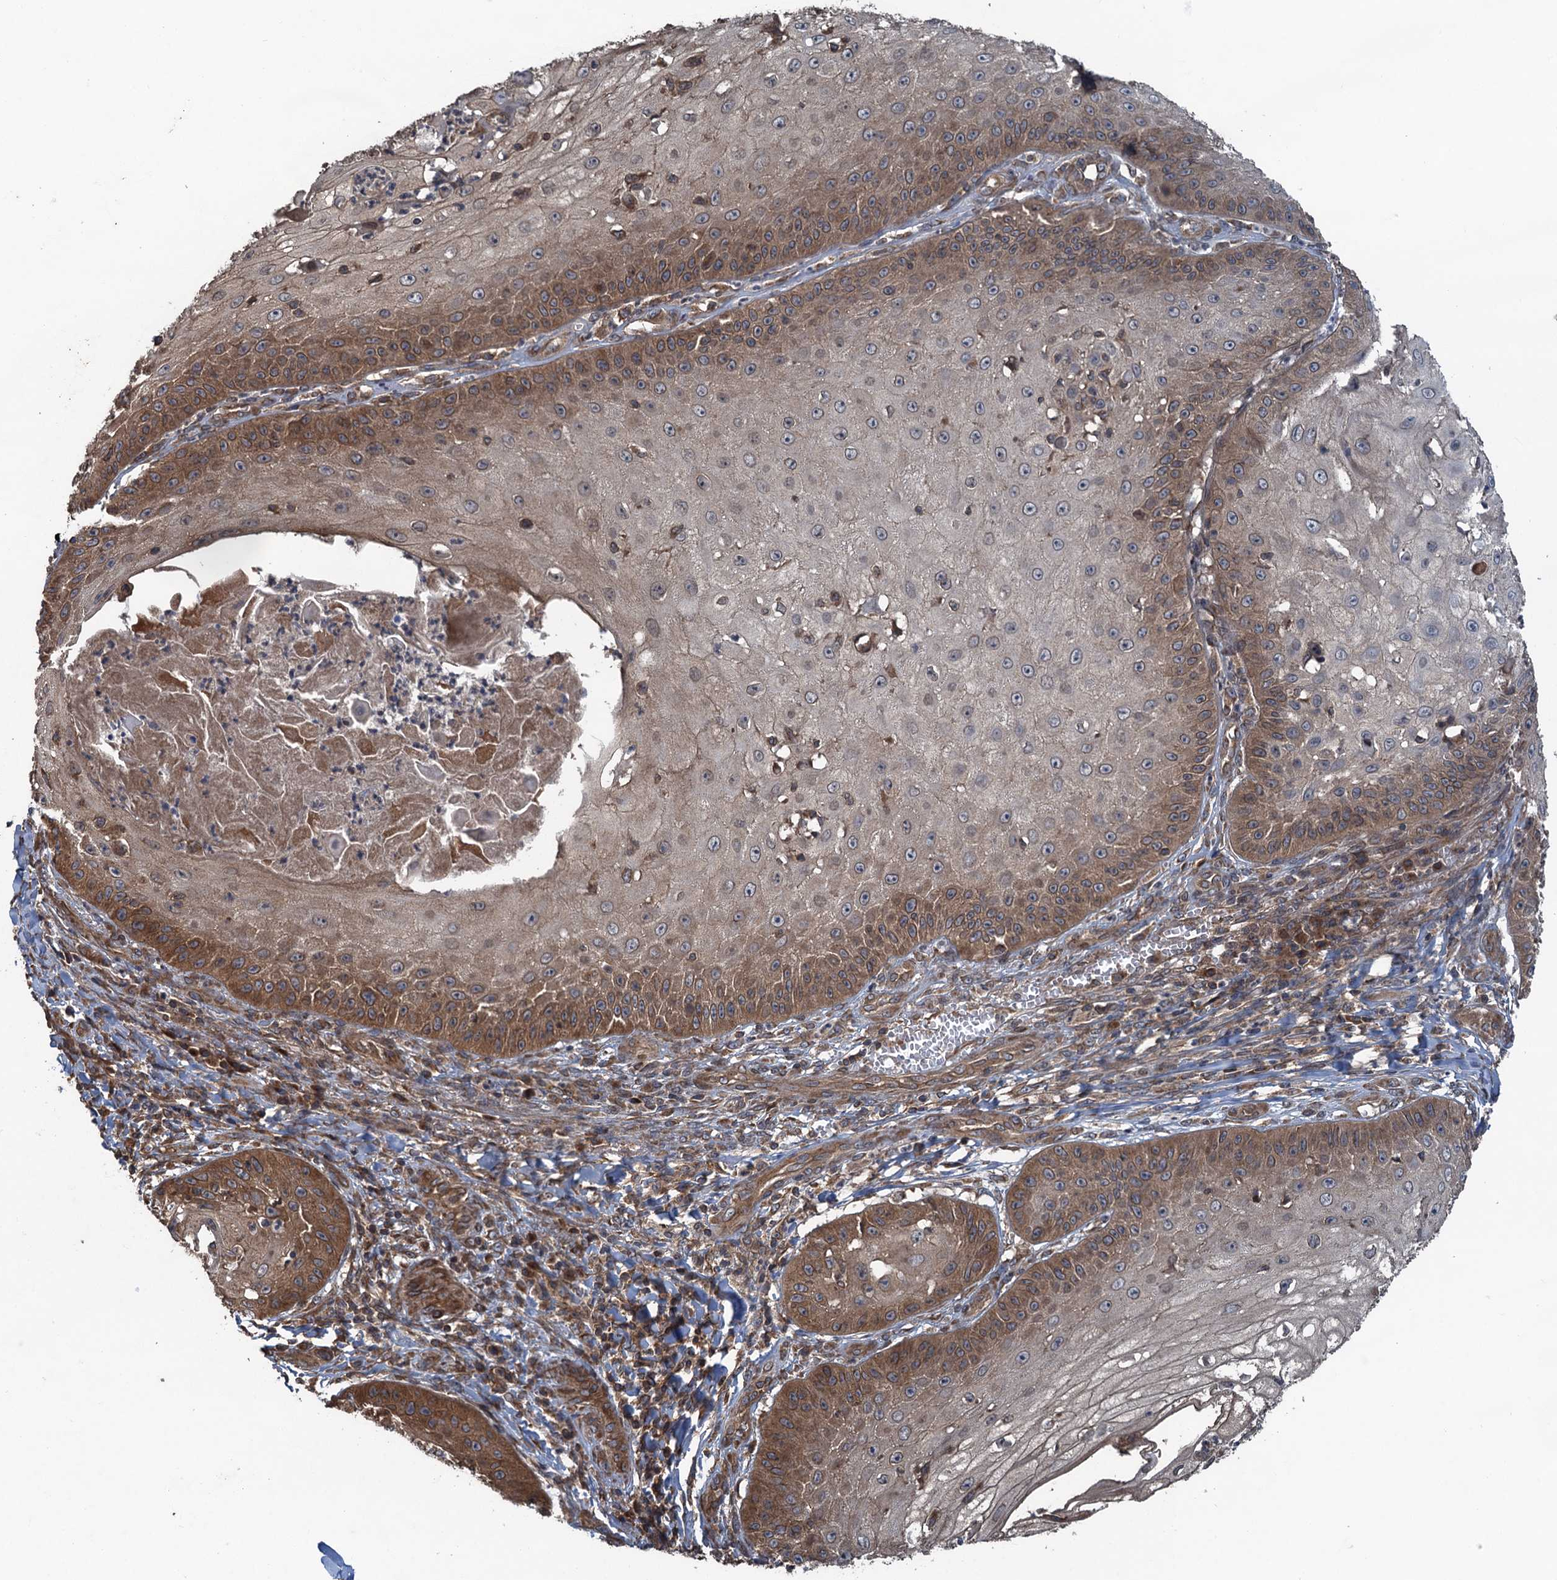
{"staining": {"intensity": "moderate", "quantity": "25%-75%", "location": "cytoplasmic/membranous"}, "tissue": "skin cancer", "cell_type": "Tumor cells", "image_type": "cancer", "snomed": [{"axis": "morphology", "description": "Squamous cell carcinoma, NOS"}, {"axis": "topography", "description": "Skin"}], "caption": "This is a histology image of immunohistochemistry (IHC) staining of squamous cell carcinoma (skin), which shows moderate expression in the cytoplasmic/membranous of tumor cells.", "gene": "GLE1", "patient": {"sex": "male", "age": 70}}